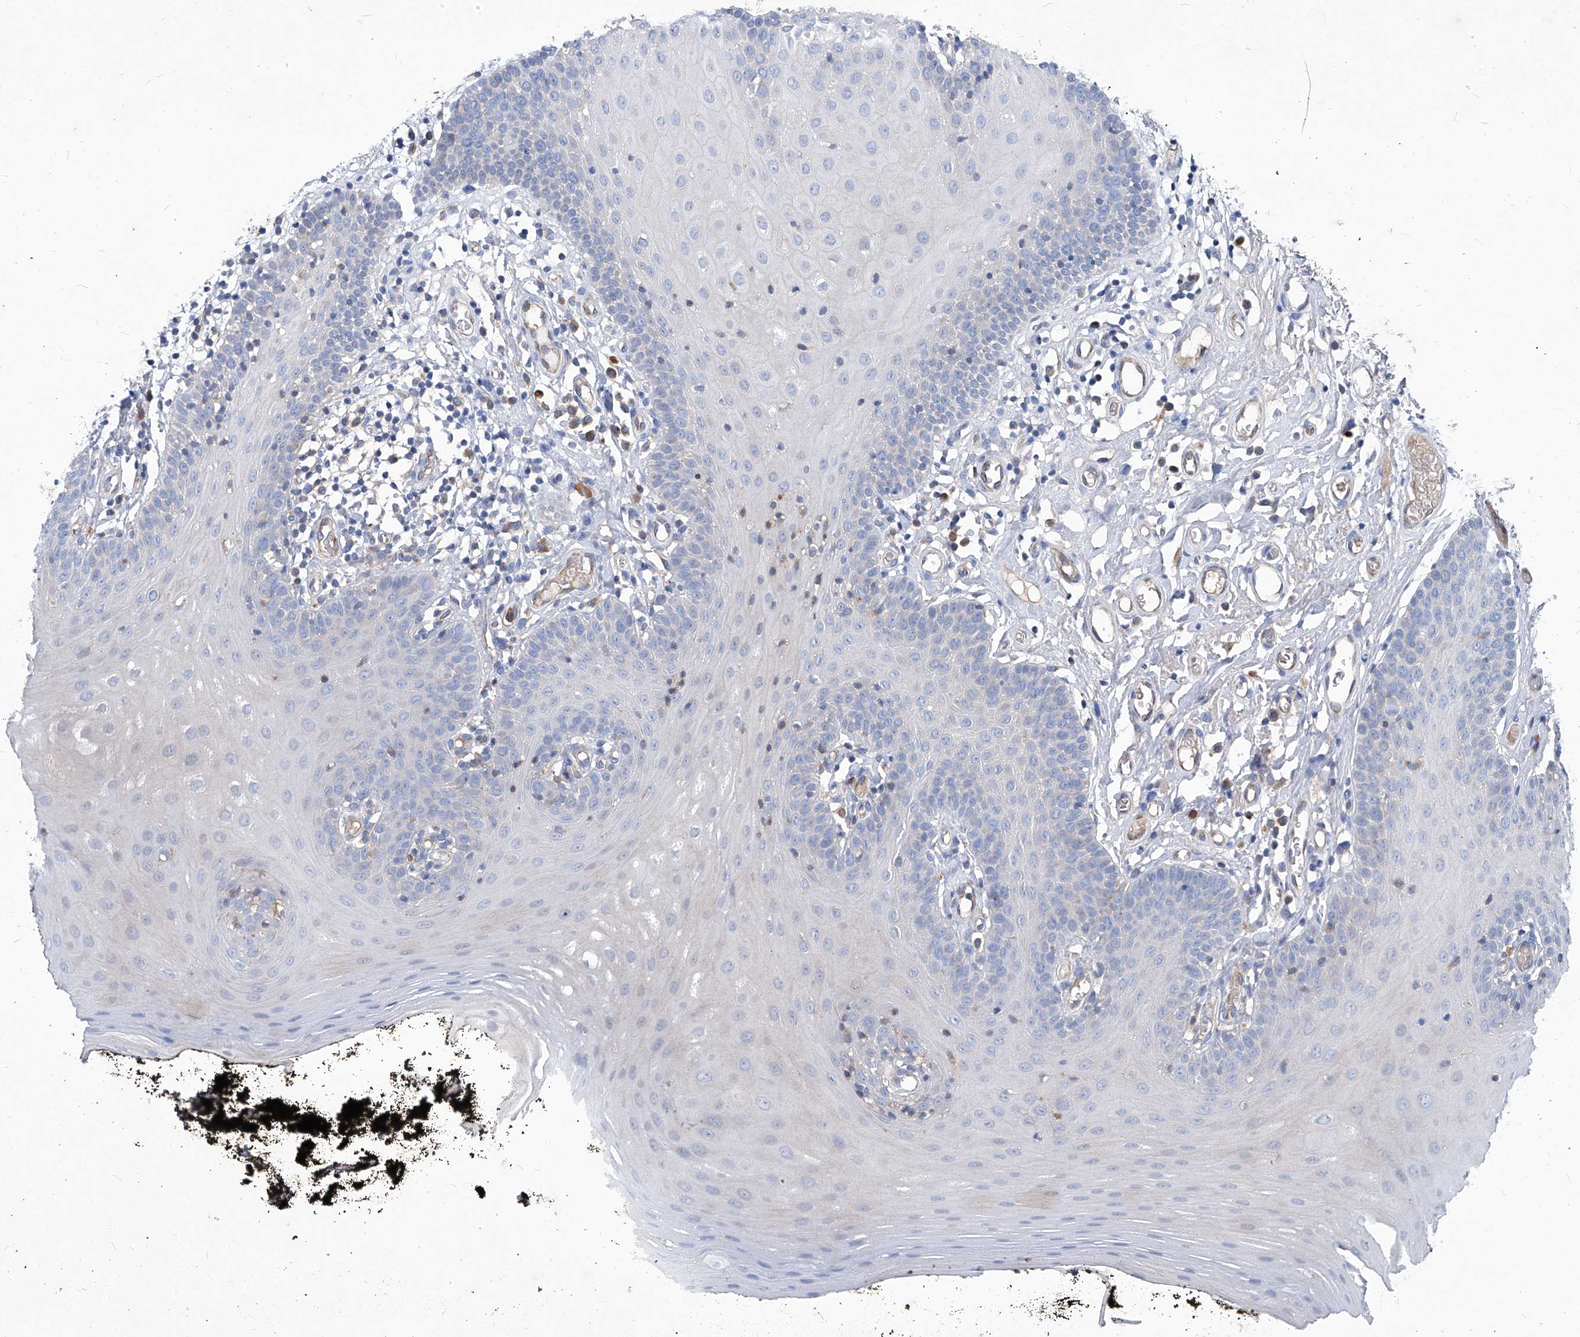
{"staining": {"intensity": "negative", "quantity": "none", "location": "none"}, "tissue": "oral mucosa", "cell_type": "Squamous epithelial cells", "image_type": "normal", "snomed": [{"axis": "morphology", "description": "Normal tissue, NOS"}, {"axis": "topography", "description": "Oral tissue"}], "caption": "The photomicrograph demonstrates no significant expression in squamous epithelial cells of oral mucosa. (IHC, brightfield microscopy, high magnification).", "gene": "EPHA8", "patient": {"sex": "male", "age": 74}}